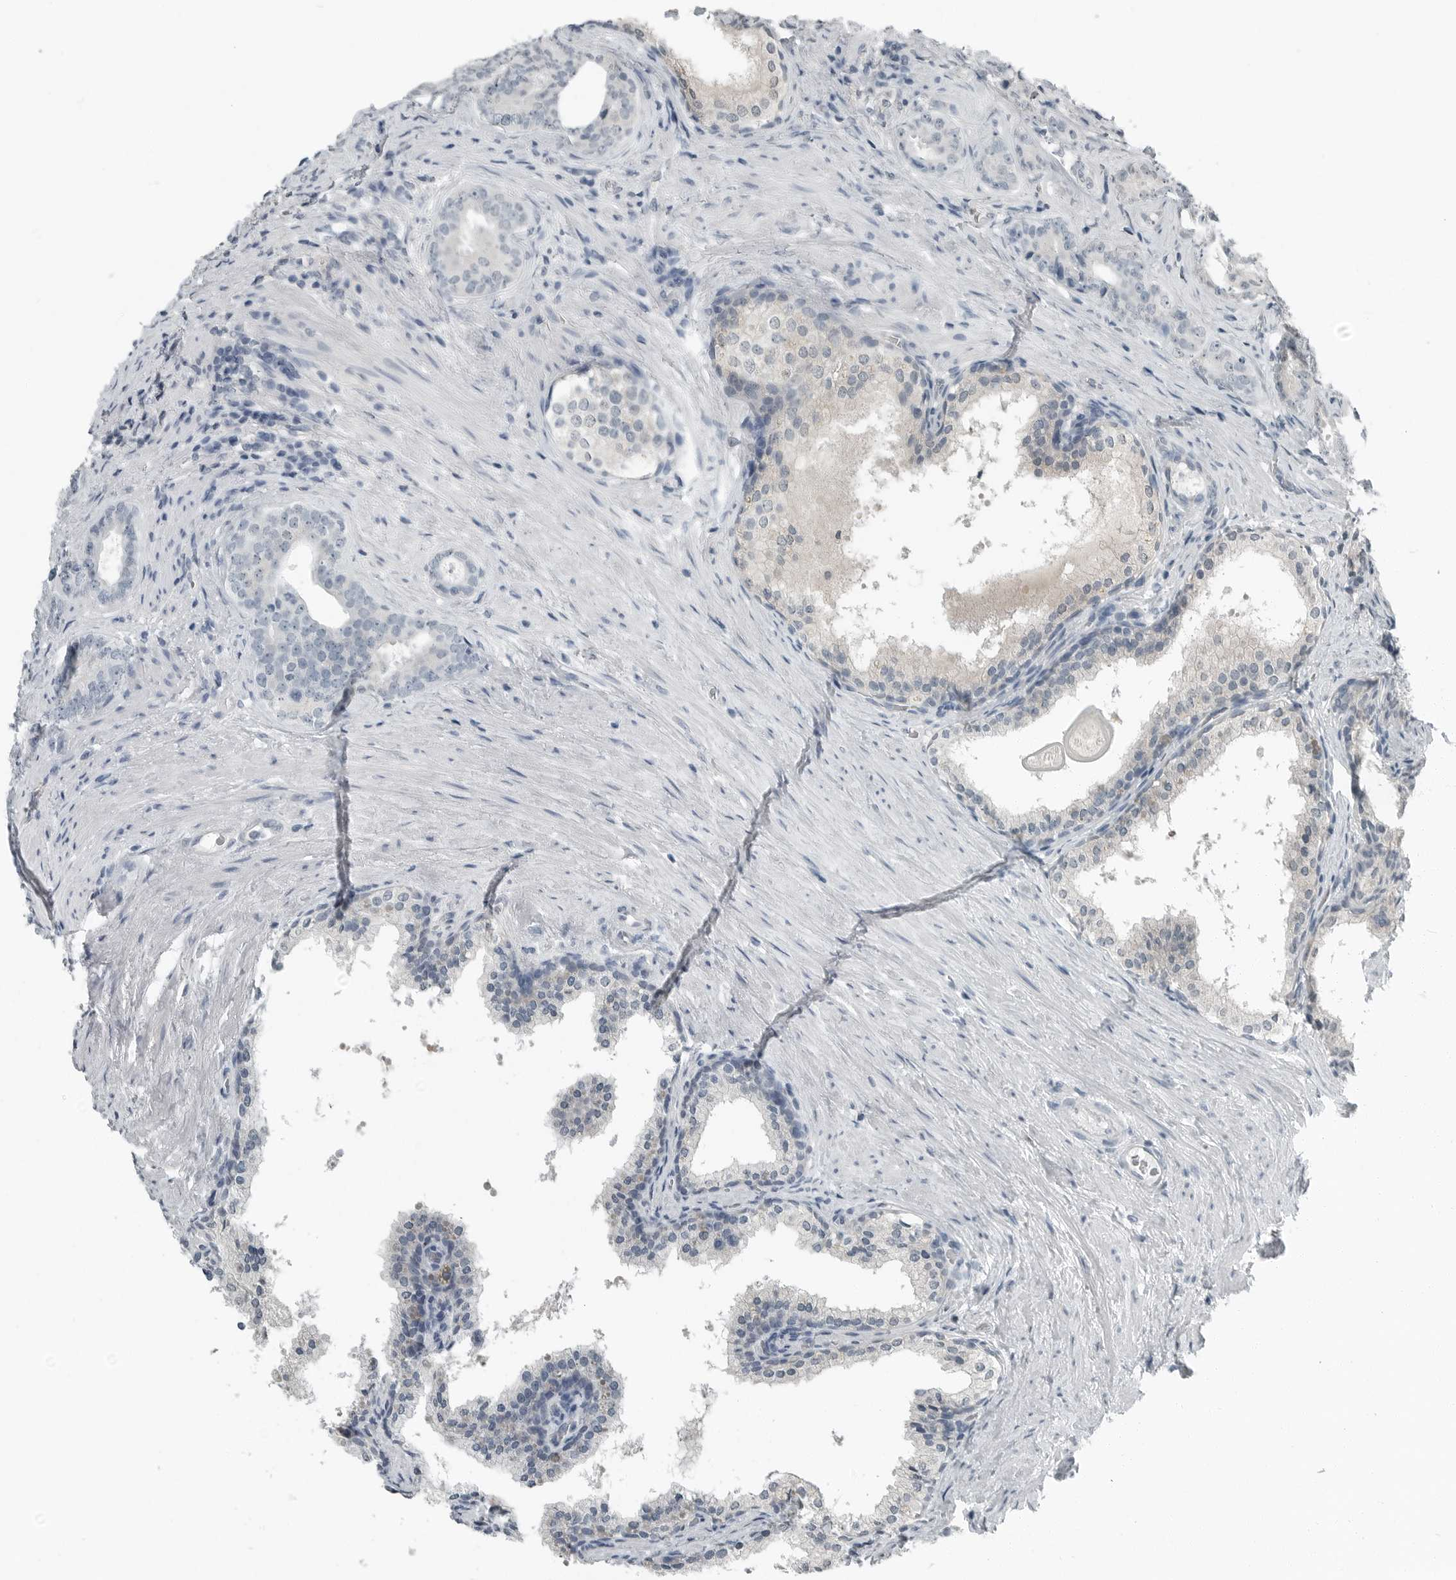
{"staining": {"intensity": "negative", "quantity": "none", "location": "none"}, "tissue": "prostate cancer", "cell_type": "Tumor cells", "image_type": "cancer", "snomed": [{"axis": "morphology", "description": "Adenocarcinoma, High grade"}, {"axis": "topography", "description": "Prostate"}], "caption": "High-grade adenocarcinoma (prostate) stained for a protein using IHC shows no expression tumor cells.", "gene": "KYAT1", "patient": {"sex": "male", "age": 56}}